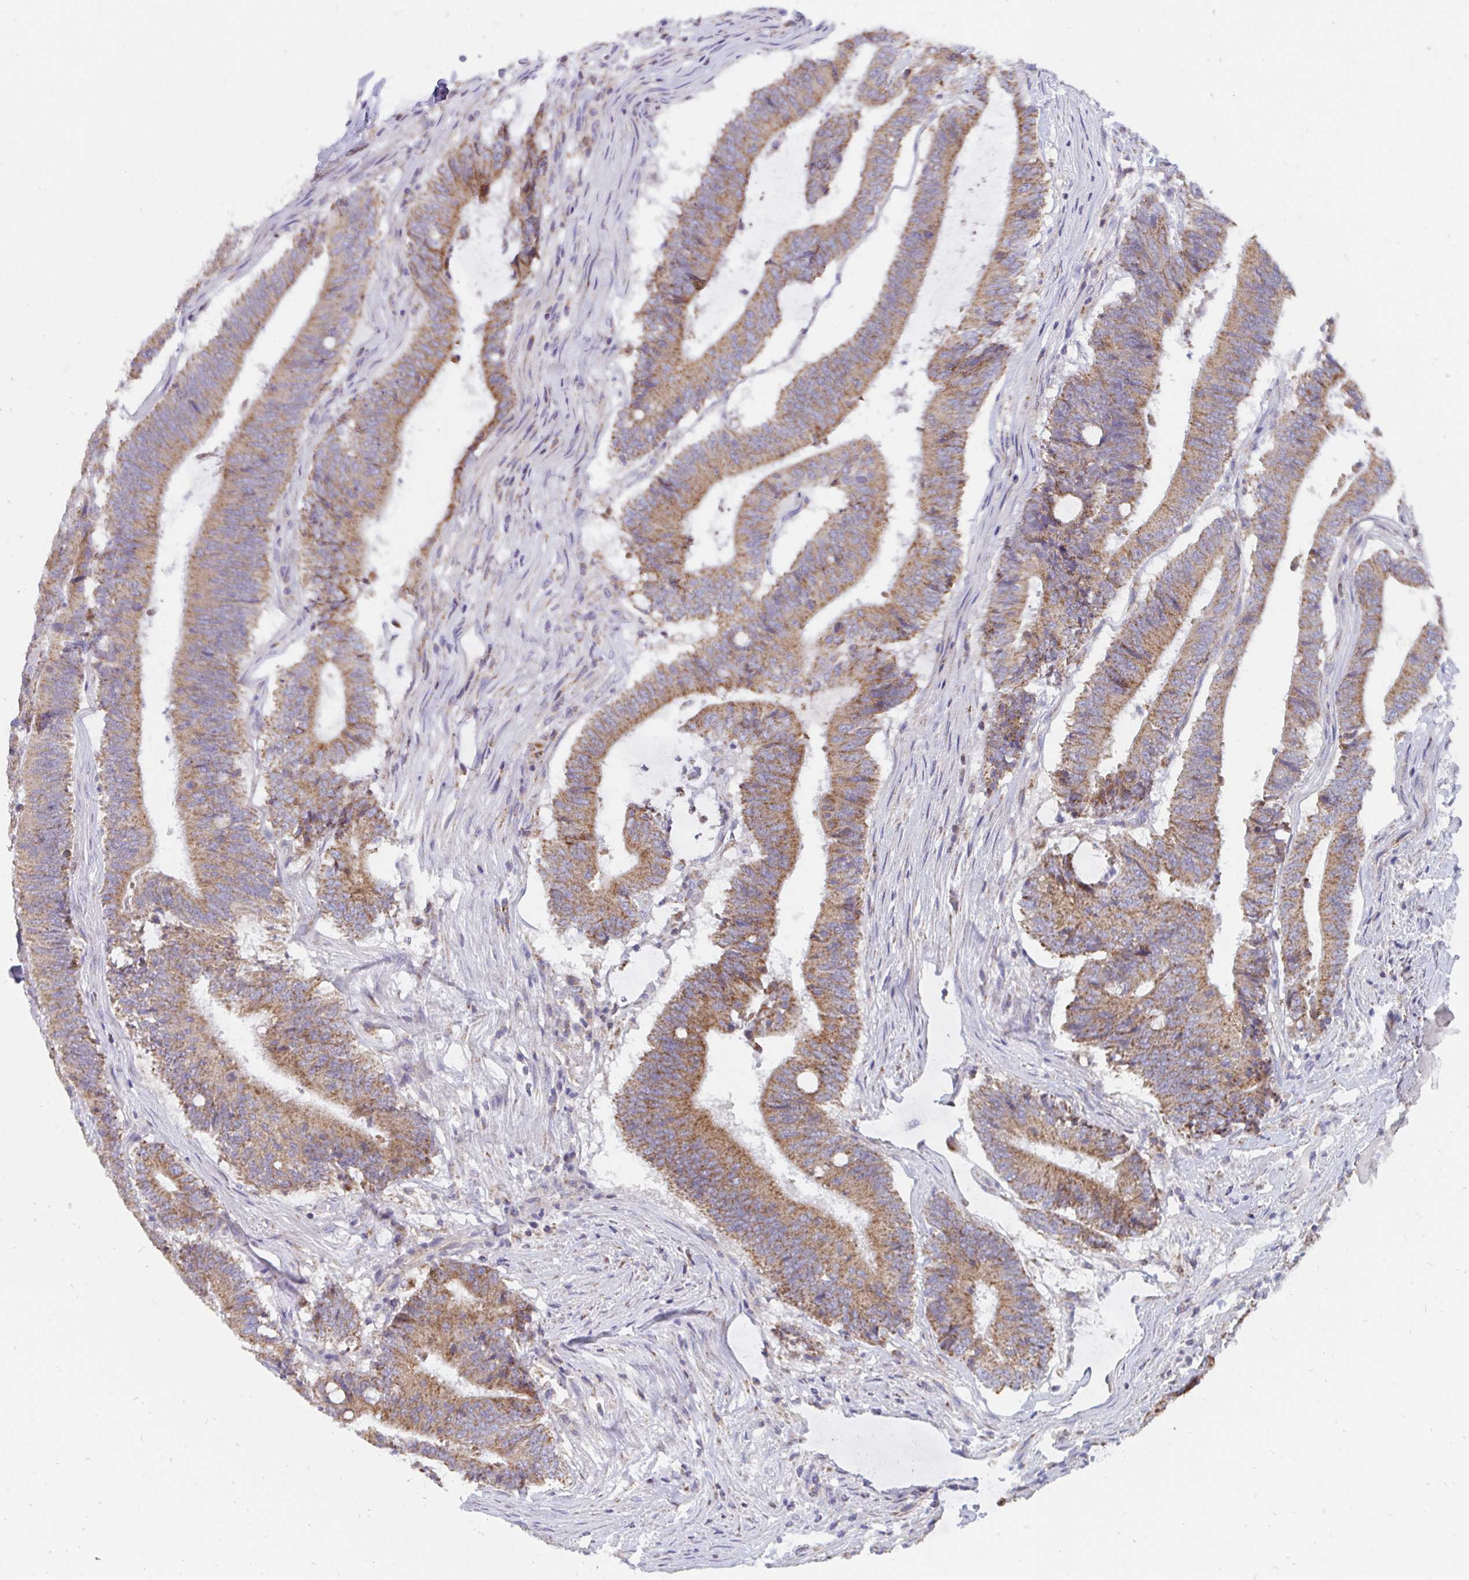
{"staining": {"intensity": "moderate", "quantity": ">75%", "location": "cytoplasmic/membranous"}, "tissue": "colorectal cancer", "cell_type": "Tumor cells", "image_type": "cancer", "snomed": [{"axis": "morphology", "description": "Adenocarcinoma, NOS"}, {"axis": "topography", "description": "Colon"}], "caption": "Colorectal cancer stained with a protein marker reveals moderate staining in tumor cells.", "gene": "PC", "patient": {"sex": "female", "age": 43}}